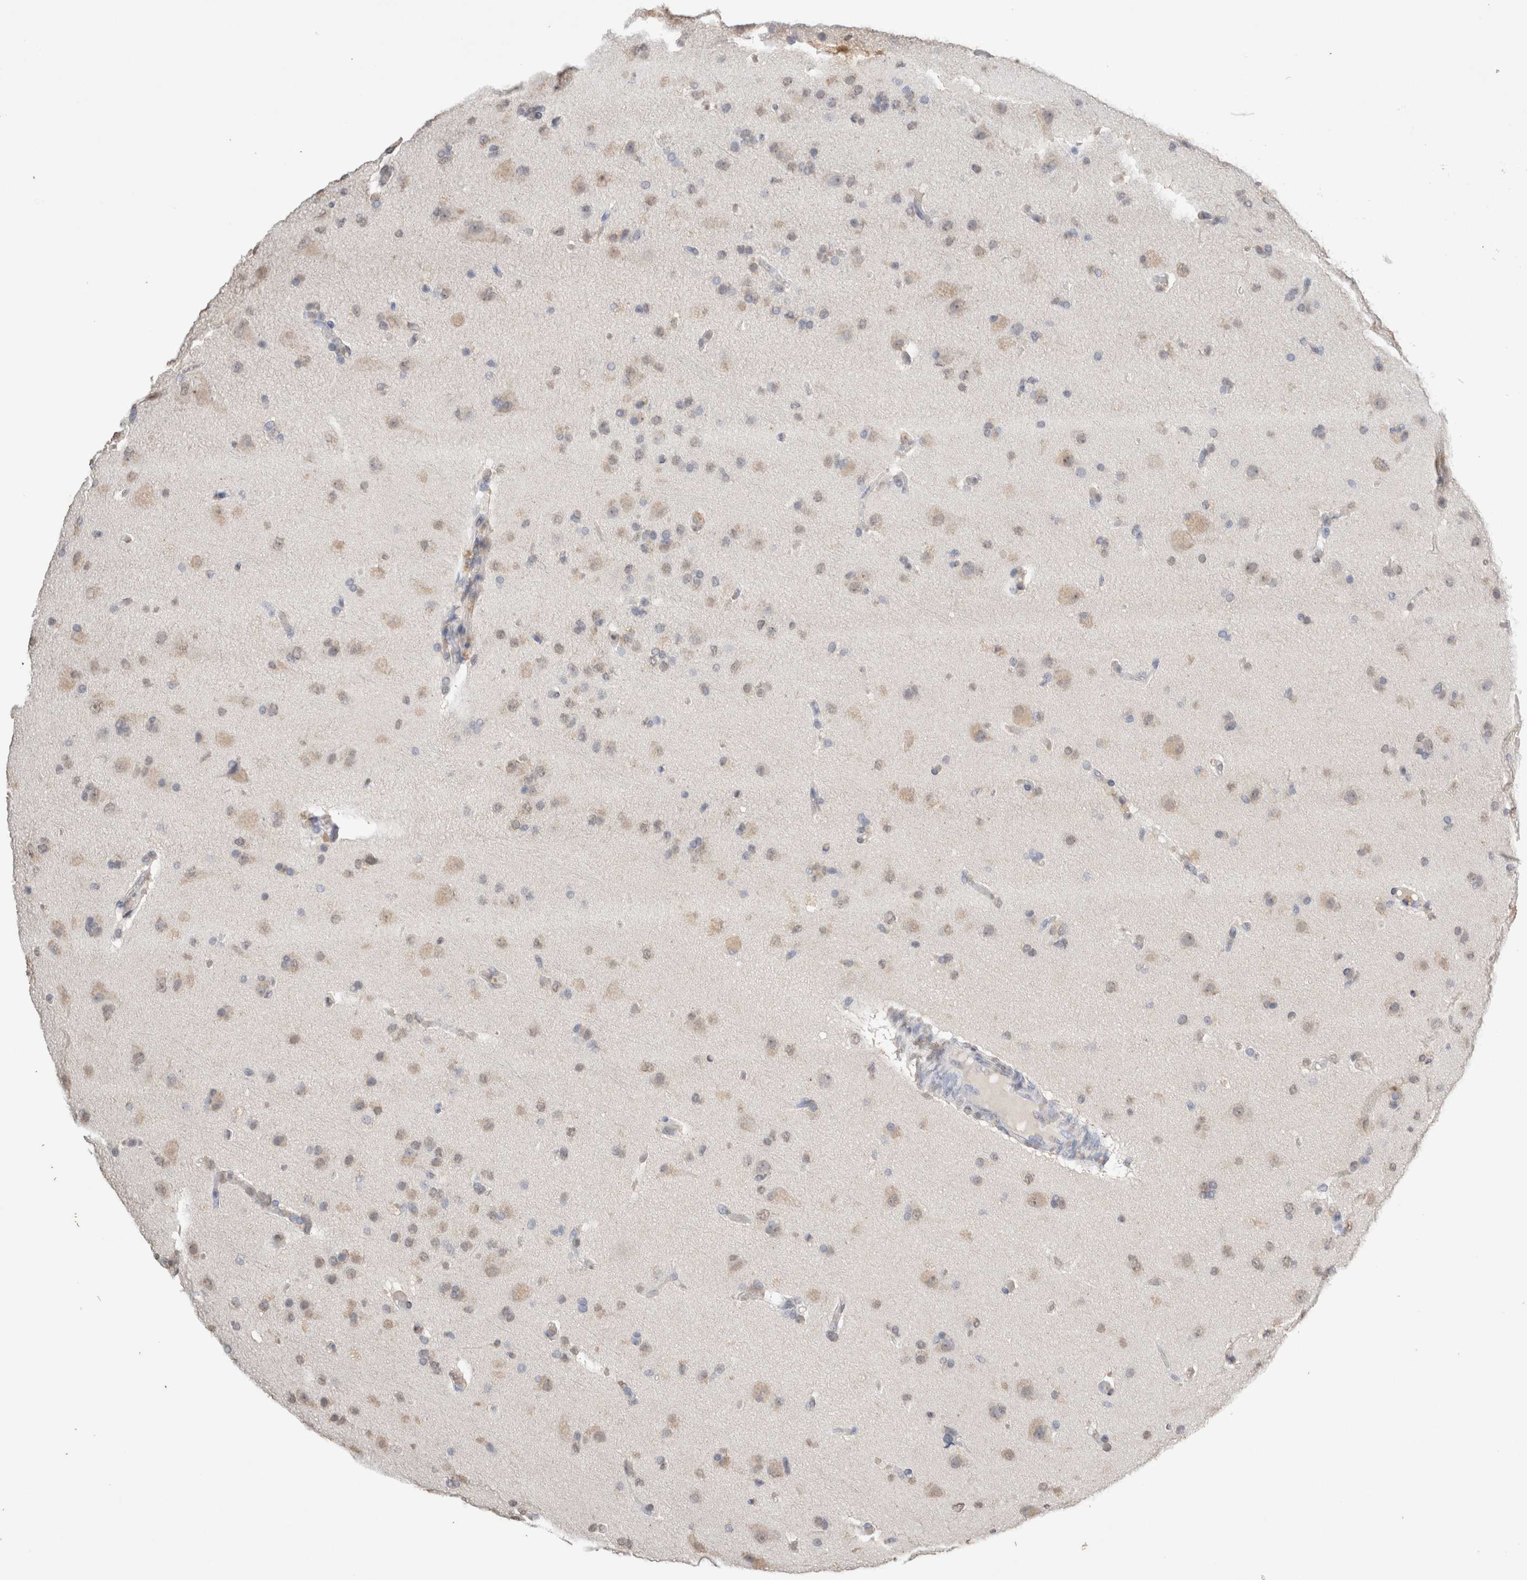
{"staining": {"intensity": "weak", "quantity": ">75%", "location": "cytoplasmic/membranous,nuclear"}, "tissue": "glioma", "cell_type": "Tumor cells", "image_type": "cancer", "snomed": [{"axis": "morphology", "description": "Glioma, malignant, High grade"}, {"axis": "topography", "description": "Brain"}], "caption": "Glioma stained with DAB immunohistochemistry (IHC) displays low levels of weak cytoplasmic/membranous and nuclear staining in about >75% of tumor cells. (DAB = brown stain, brightfield microscopy at high magnification).", "gene": "LGALS2", "patient": {"sex": "male", "age": 72}}